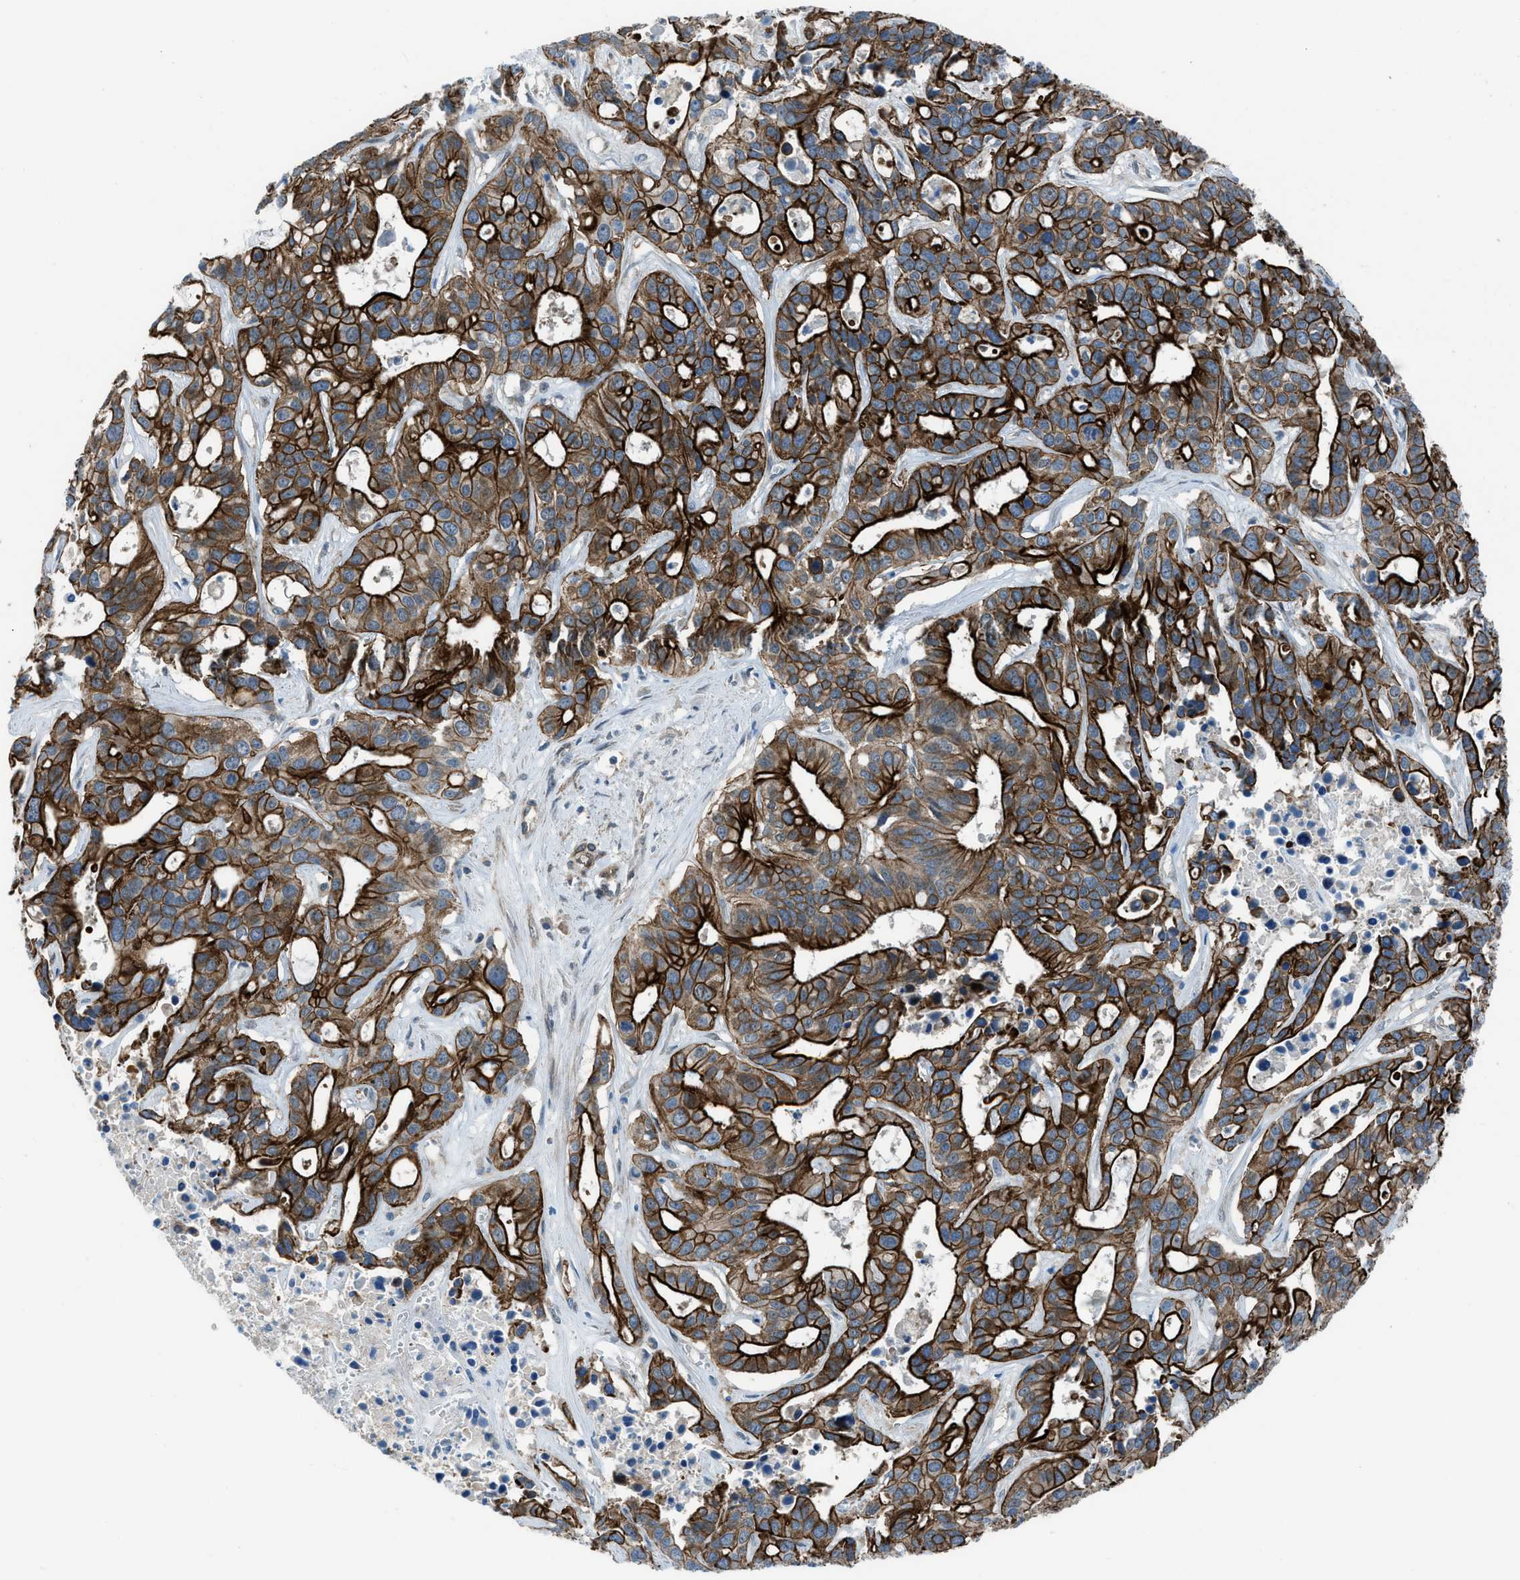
{"staining": {"intensity": "strong", "quantity": ">75%", "location": "cytoplasmic/membranous"}, "tissue": "liver cancer", "cell_type": "Tumor cells", "image_type": "cancer", "snomed": [{"axis": "morphology", "description": "Cholangiocarcinoma"}, {"axis": "topography", "description": "Liver"}], "caption": "DAB immunohistochemical staining of liver cholangiocarcinoma exhibits strong cytoplasmic/membranous protein expression in about >75% of tumor cells.", "gene": "PRKN", "patient": {"sex": "female", "age": 65}}